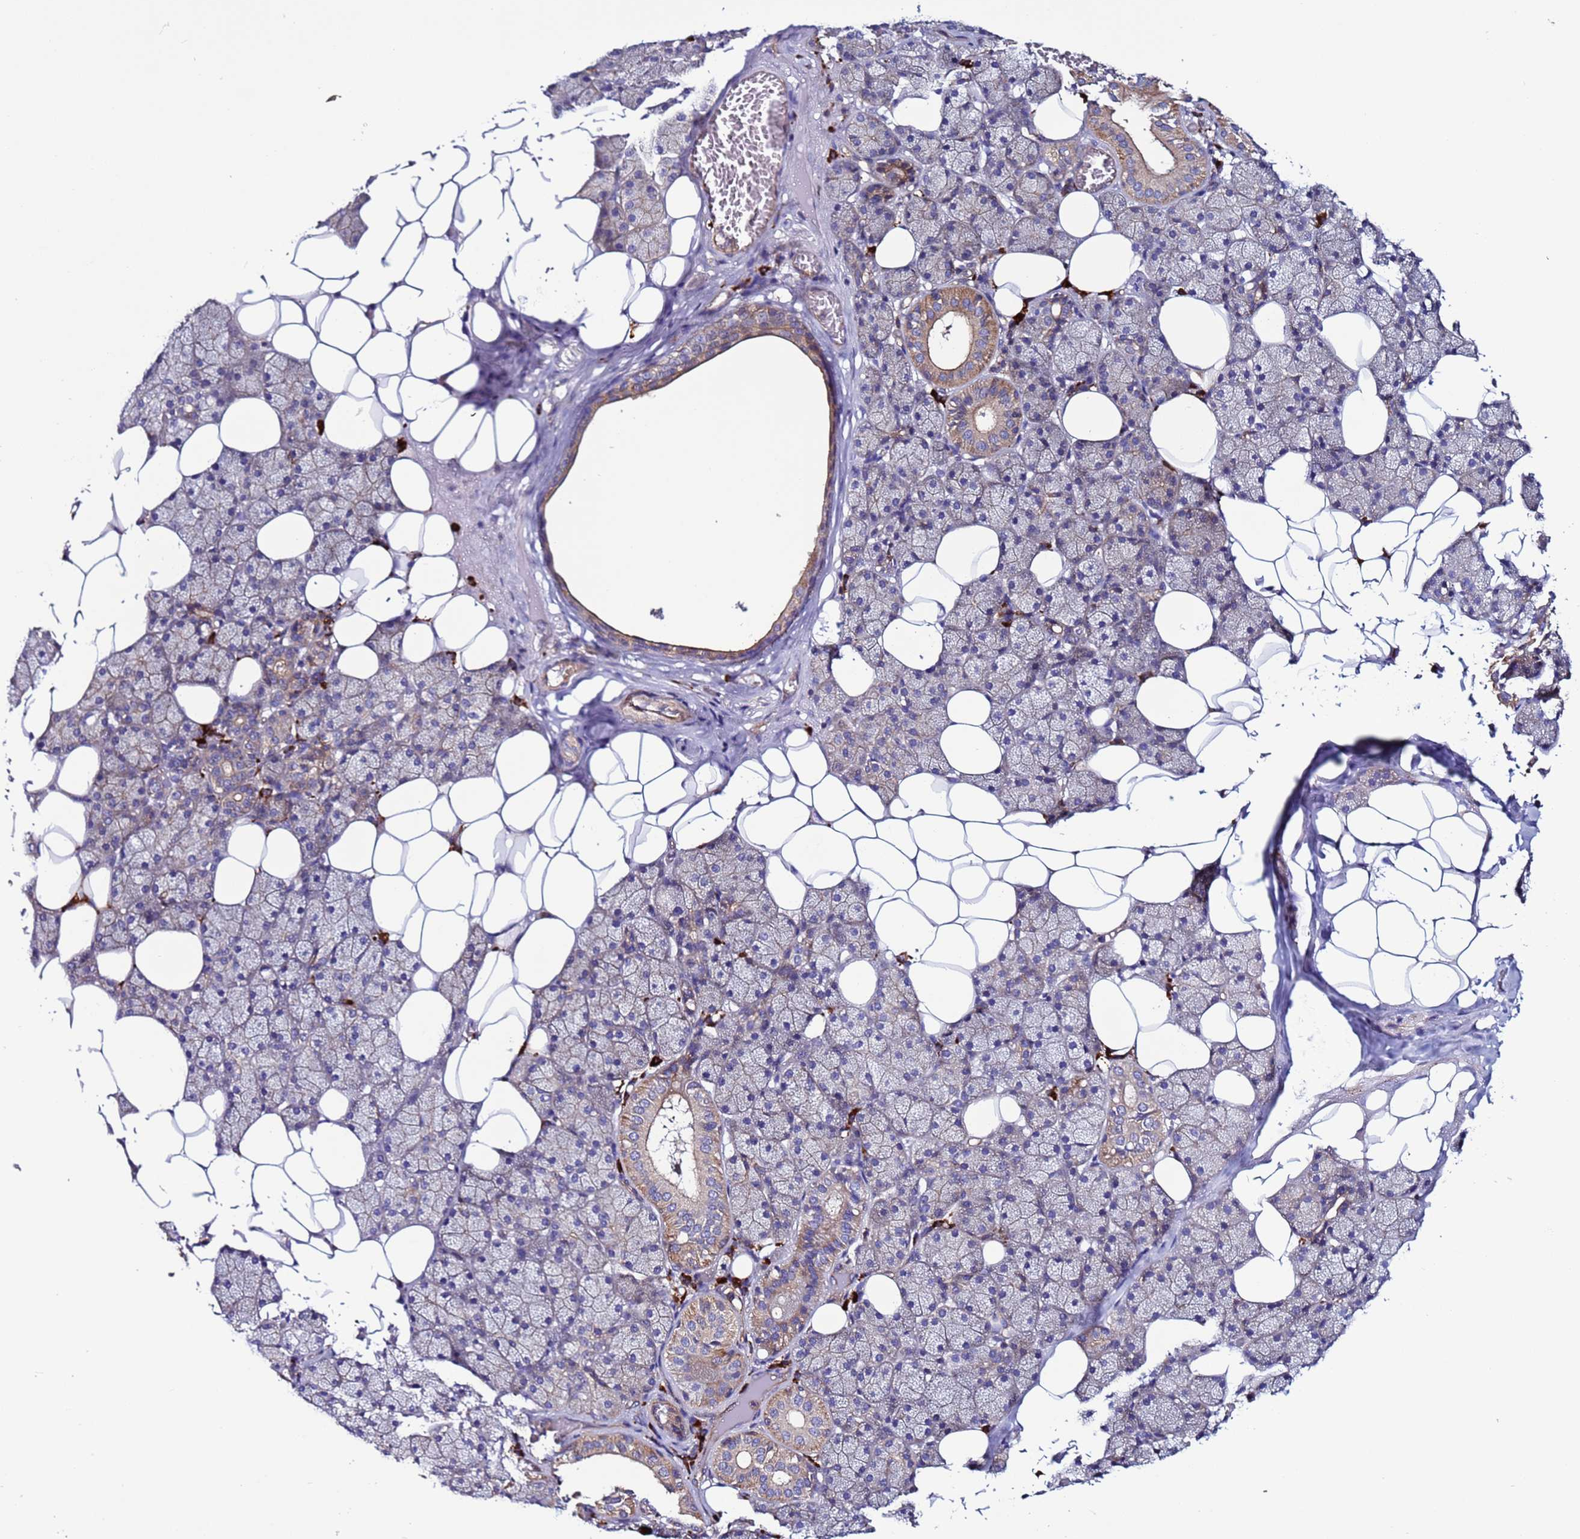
{"staining": {"intensity": "moderate", "quantity": "<25%", "location": "cytoplasmic/membranous"}, "tissue": "salivary gland", "cell_type": "Glandular cells", "image_type": "normal", "snomed": [{"axis": "morphology", "description": "Normal tissue, NOS"}, {"axis": "topography", "description": "Salivary gland"}], "caption": "Salivary gland stained with DAB (3,3'-diaminobenzidine) immunohistochemistry displays low levels of moderate cytoplasmic/membranous positivity in about <25% of glandular cells.", "gene": "EFCAB8", "patient": {"sex": "female", "age": 33}}